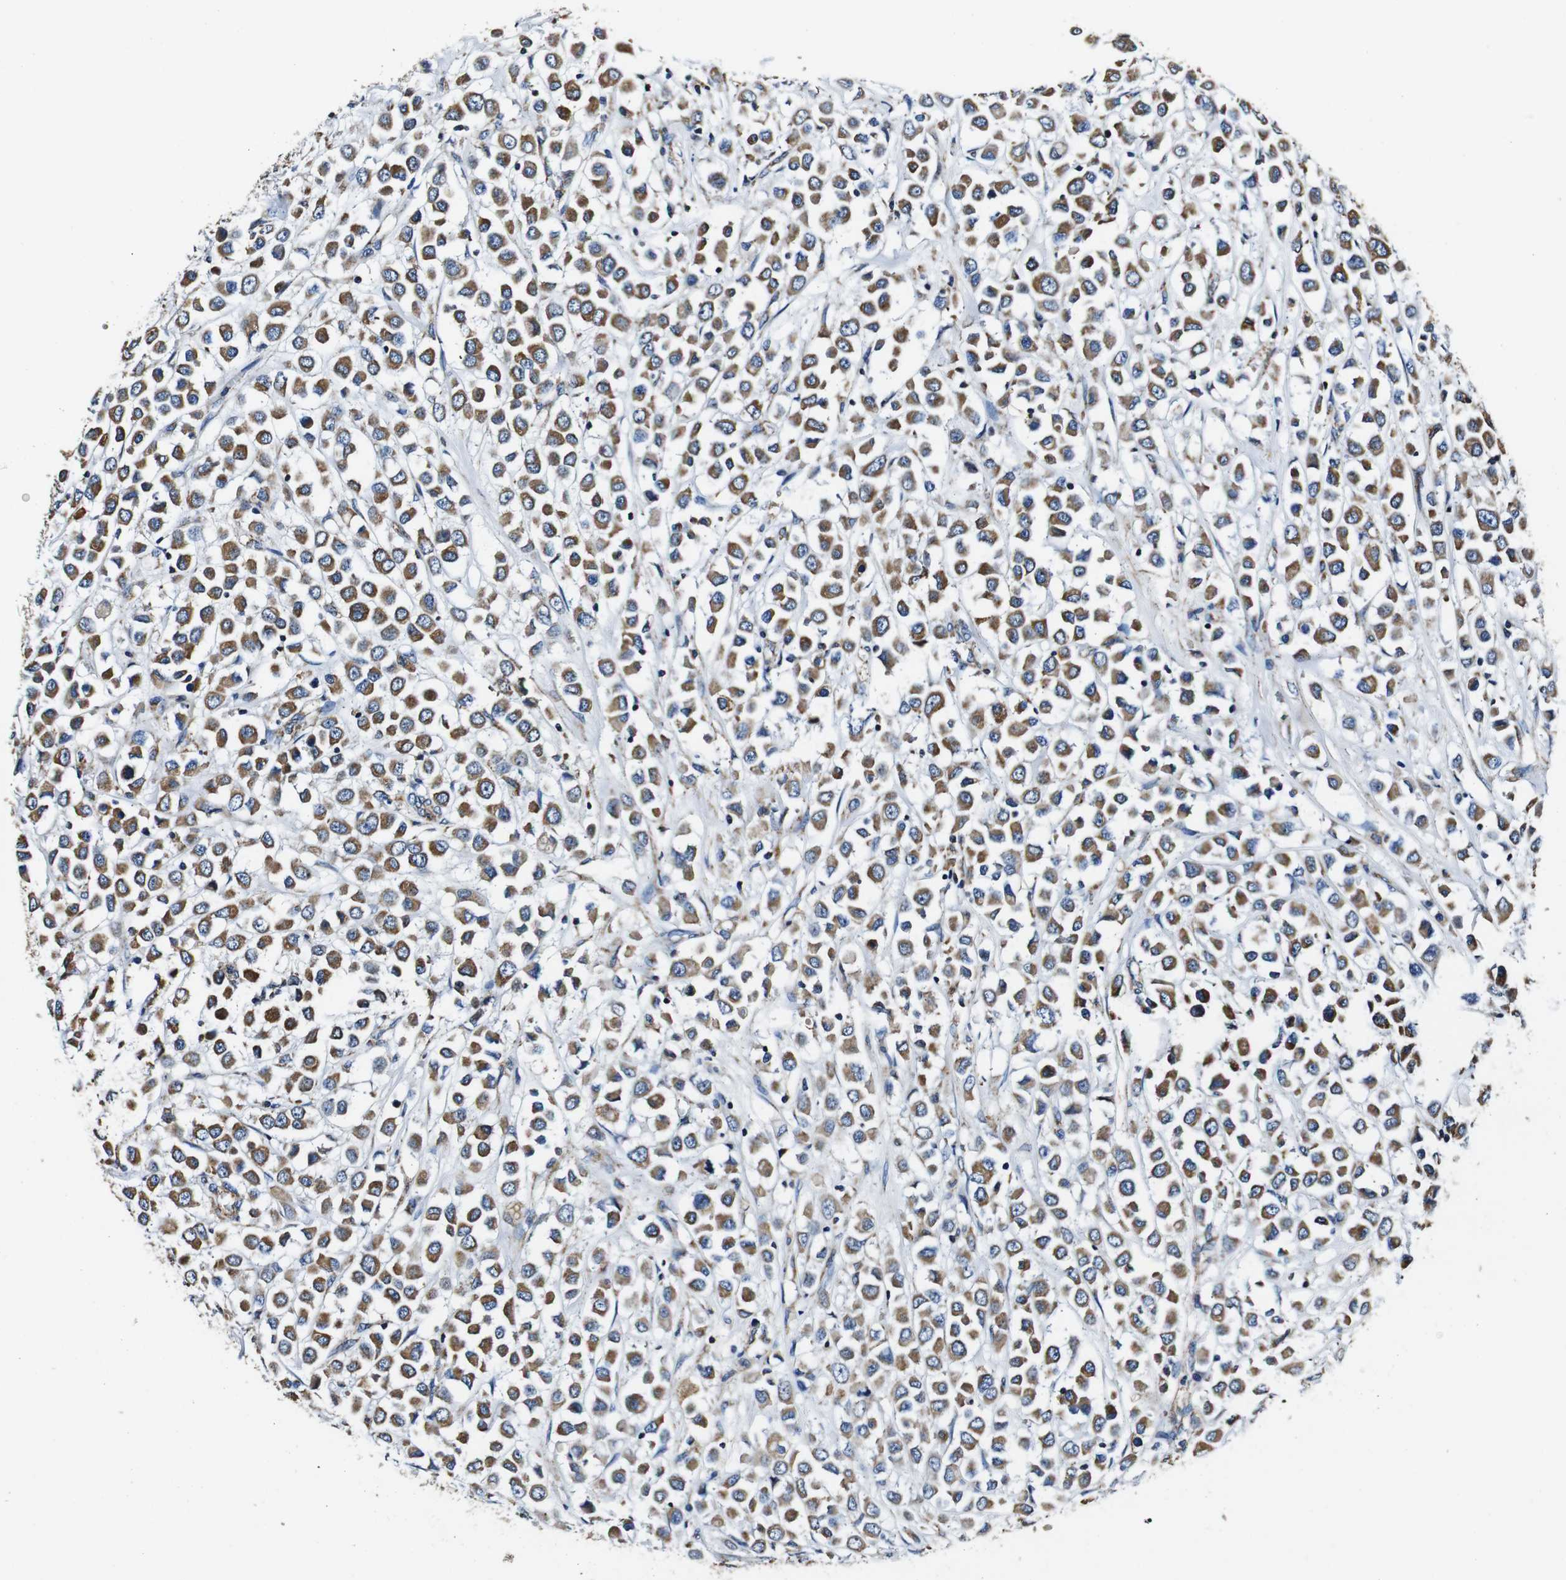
{"staining": {"intensity": "moderate", "quantity": ">75%", "location": "cytoplasmic/membranous"}, "tissue": "breast cancer", "cell_type": "Tumor cells", "image_type": "cancer", "snomed": [{"axis": "morphology", "description": "Duct carcinoma"}, {"axis": "topography", "description": "Breast"}], "caption": "Protein expression analysis of human infiltrating ductal carcinoma (breast) reveals moderate cytoplasmic/membranous staining in about >75% of tumor cells. (Stains: DAB (3,3'-diaminobenzidine) in brown, nuclei in blue, Microscopy: brightfield microscopy at high magnification).", "gene": "HK1", "patient": {"sex": "female", "age": 61}}